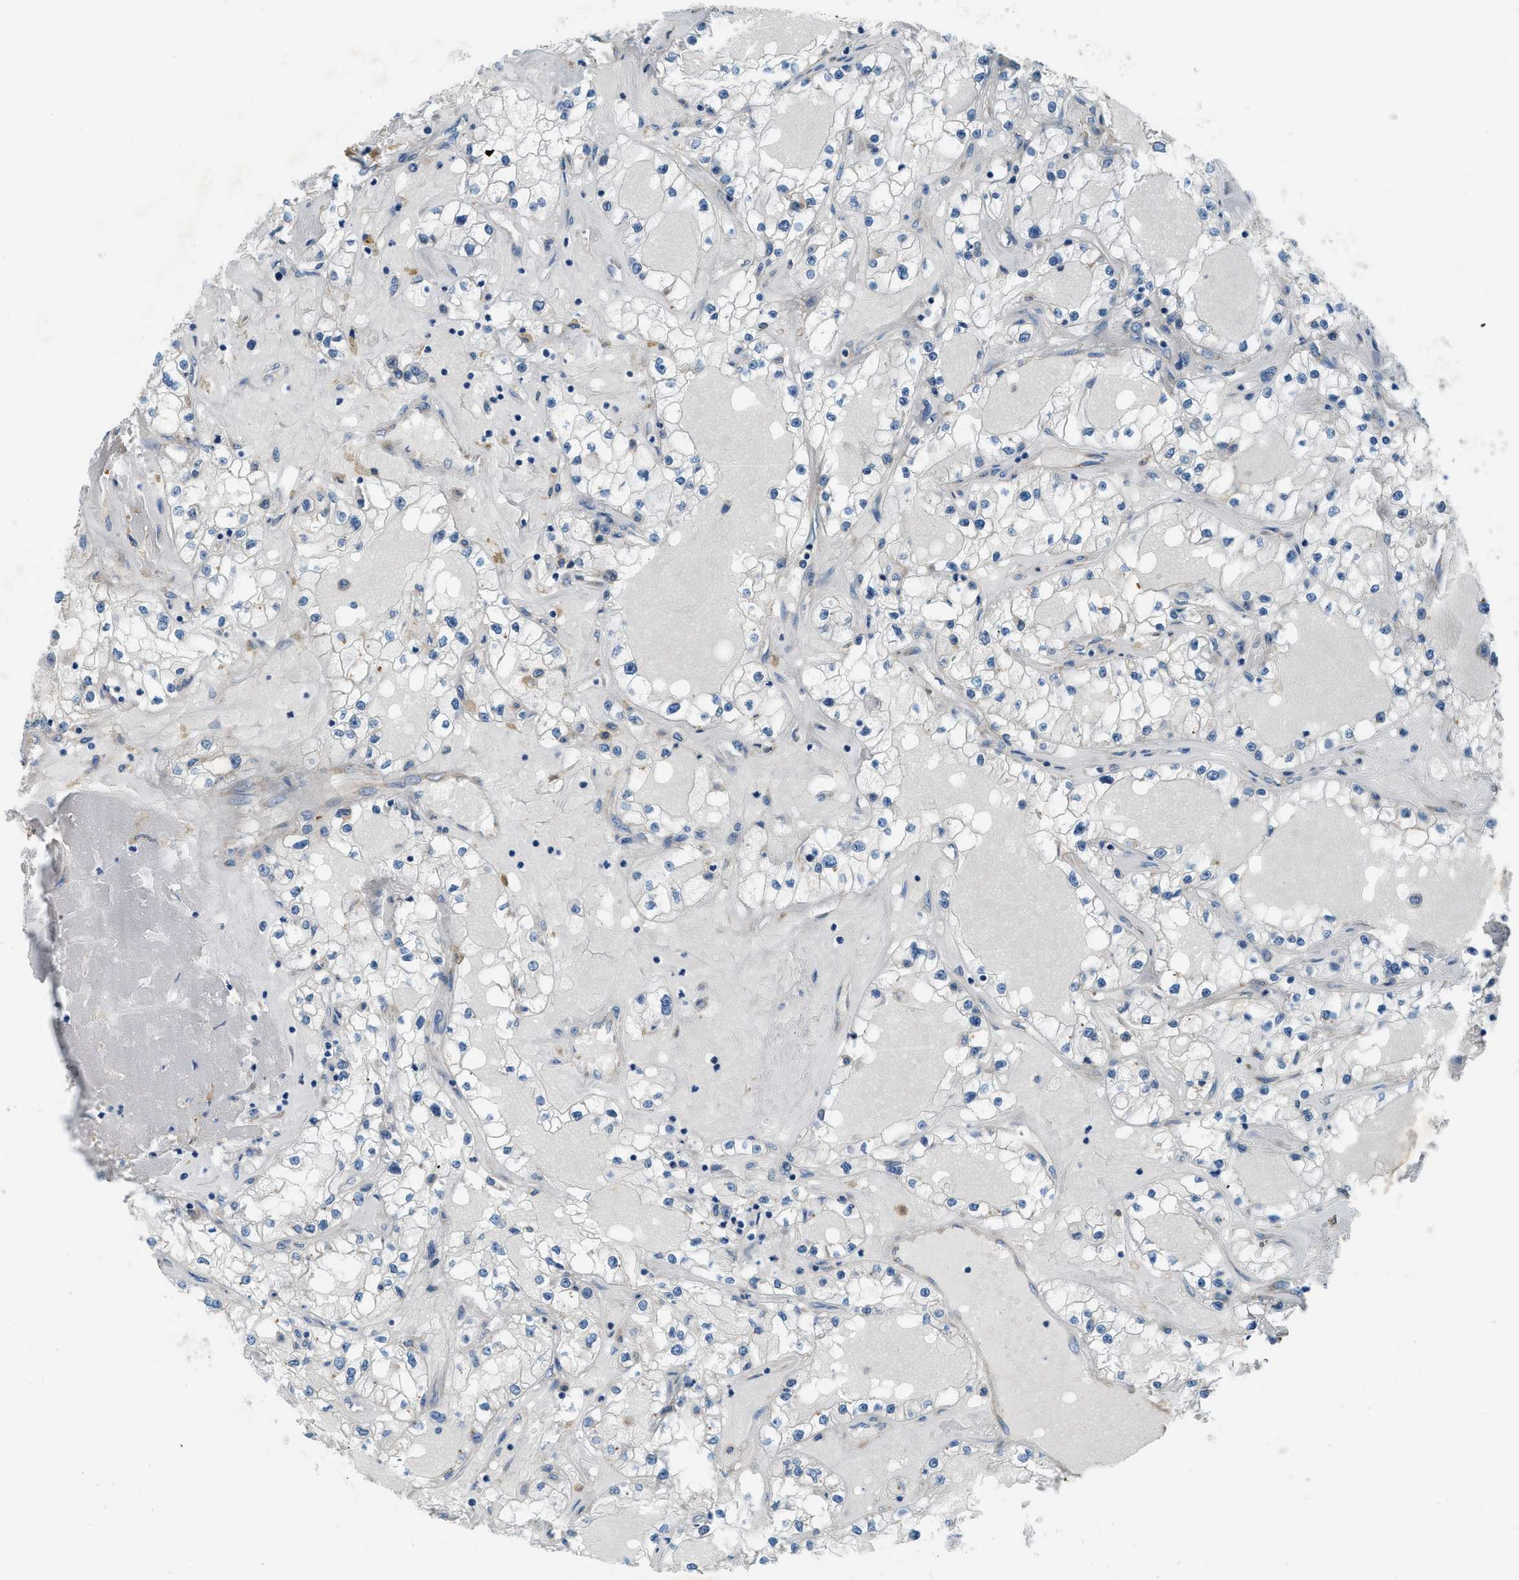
{"staining": {"intensity": "negative", "quantity": "none", "location": "none"}, "tissue": "renal cancer", "cell_type": "Tumor cells", "image_type": "cancer", "snomed": [{"axis": "morphology", "description": "Adenocarcinoma, NOS"}, {"axis": "topography", "description": "Kidney"}], "caption": "The histopathology image demonstrates no staining of tumor cells in renal cancer.", "gene": "GIMAP8", "patient": {"sex": "male", "age": 56}}